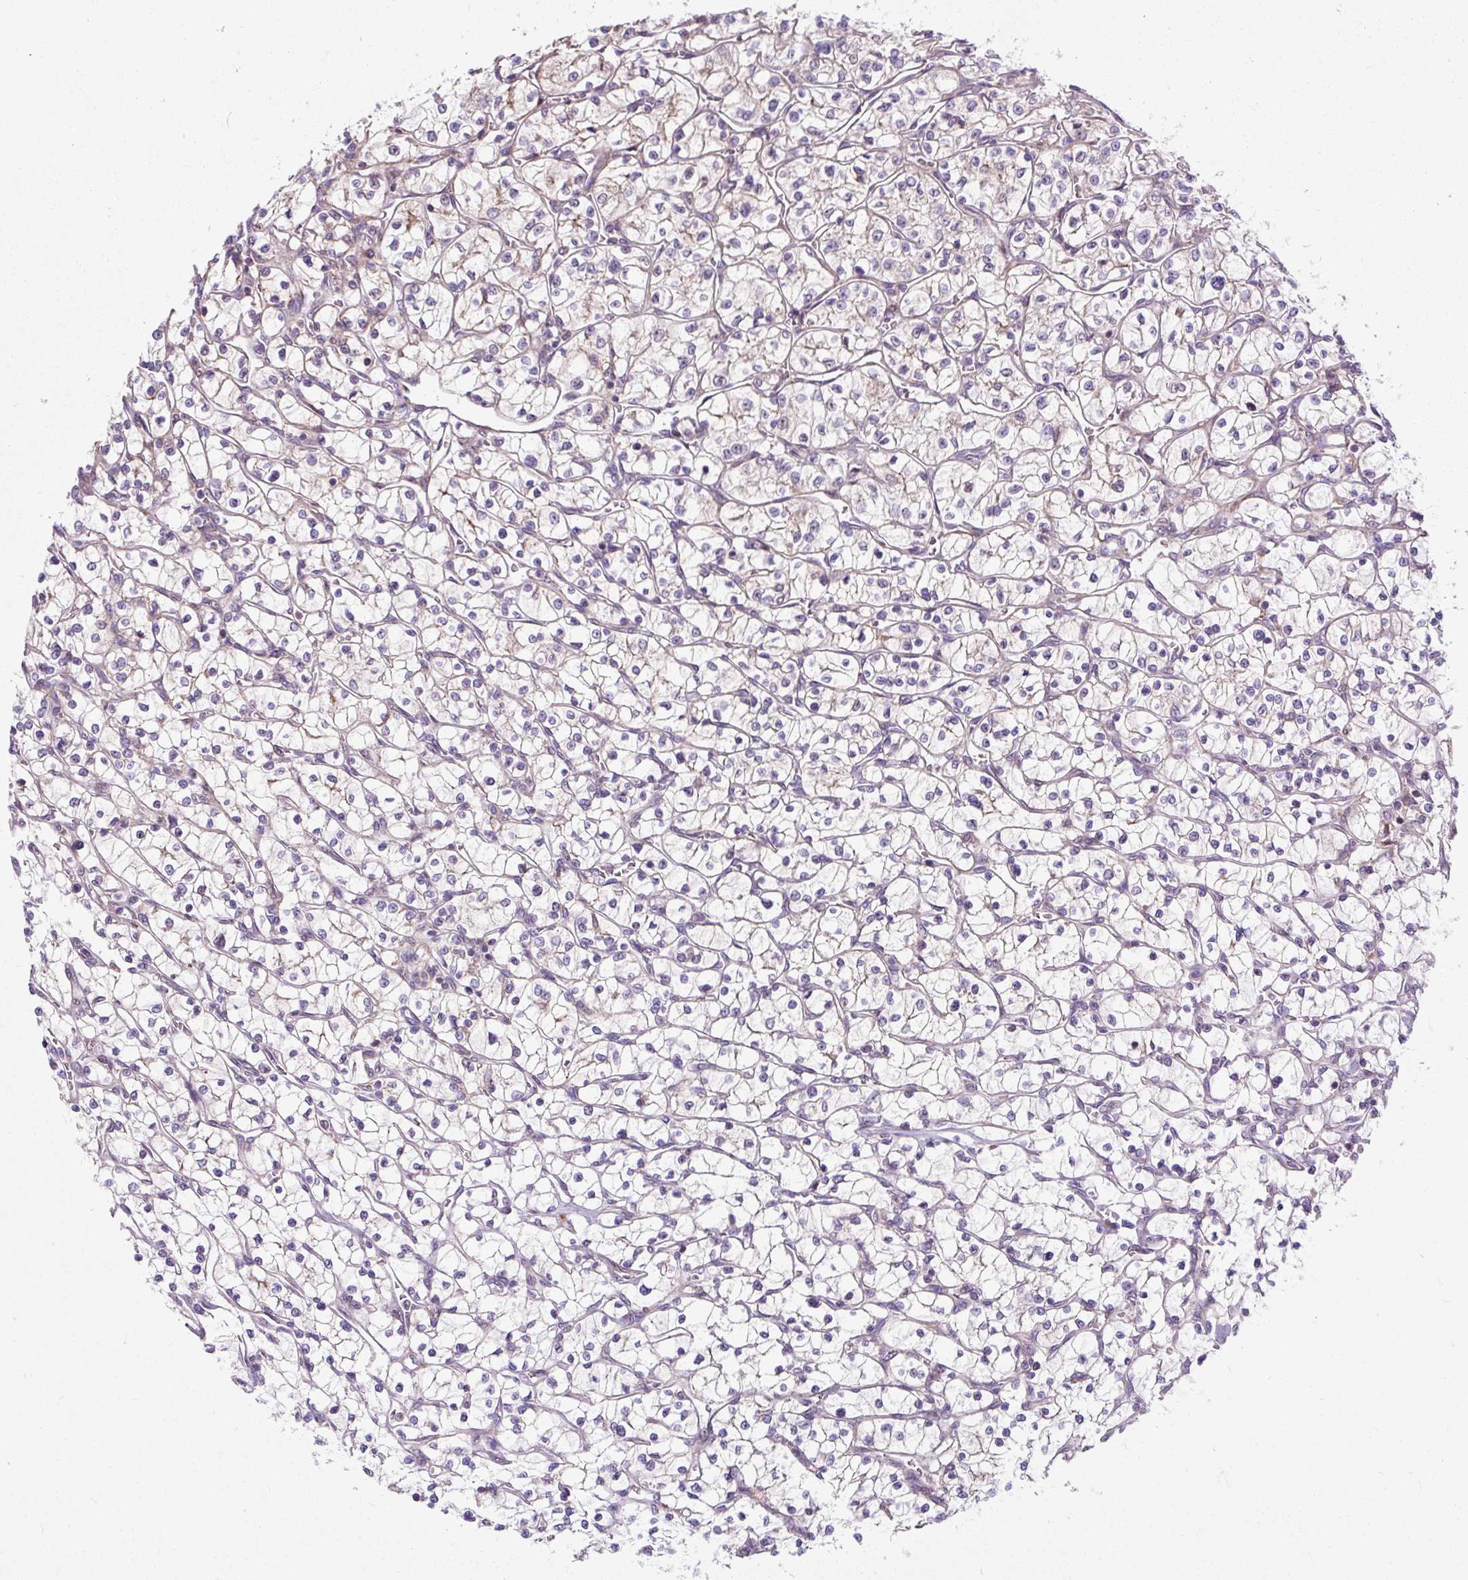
{"staining": {"intensity": "weak", "quantity": "<25%", "location": "cytoplasmic/membranous"}, "tissue": "renal cancer", "cell_type": "Tumor cells", "image_type": "cancer", "snomed": [{"axis": "morphology", "description": "Adenocarcinoma, NOS"}, {"axis": "topography", "description": "Kidney"}], "caption": "IHC of human renal cancer (adenocarcinoma) reveals no expression in tumor cells.", "gene": "CISD3", "patient": {"sex": "female", "age": 64}}